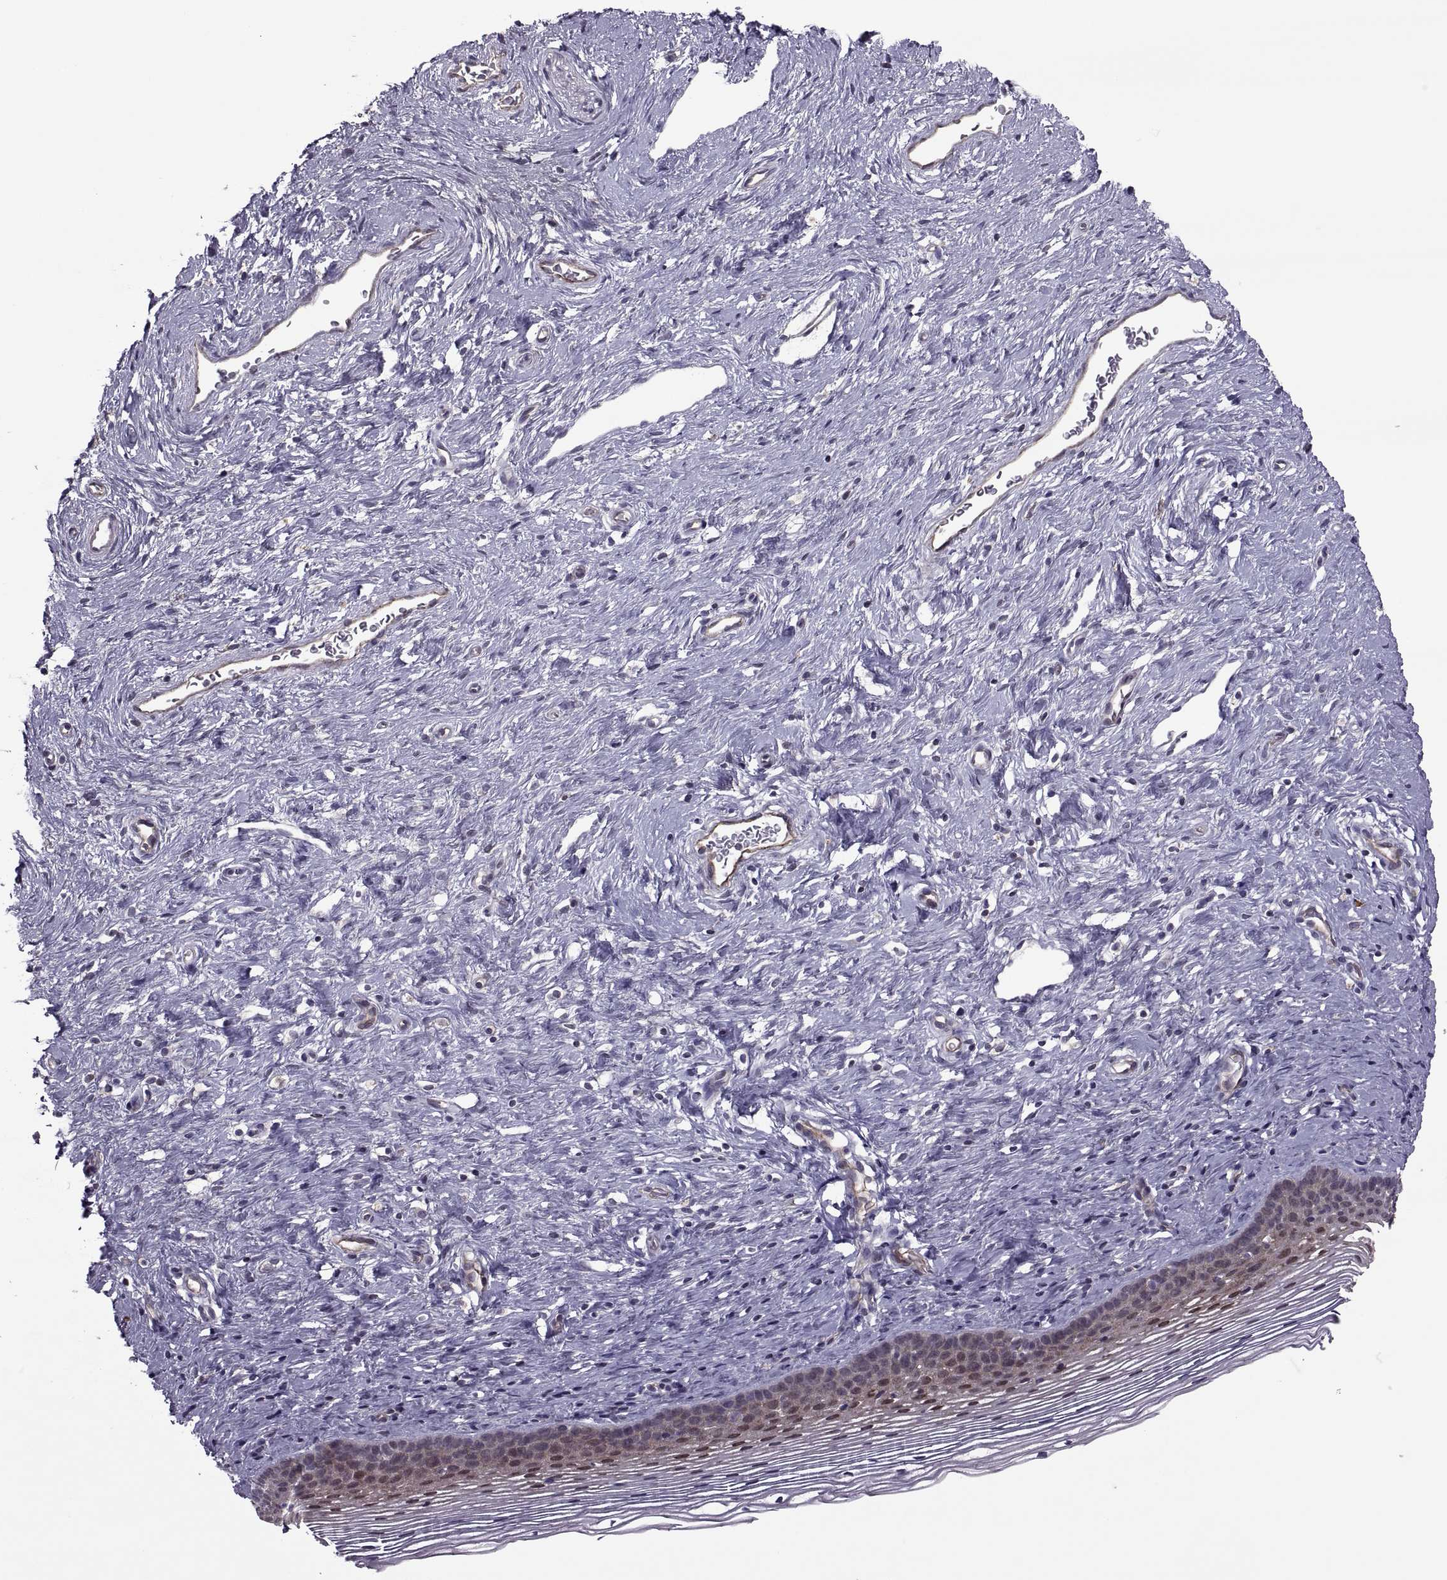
{"staining": {"intensity": "weak", "quantity": ">75%", "location": "cytoplasmic/membranous"}, "tissue": "cervix", "cell_type": "Glandular cells", "image_type": "normal", "snomed": [{"axis": "morphology", "description": "Normal tissue, NOS"}, {"axis": "topography", "description": "Cervix"}], "caption": "Human cervix stained with a brown dye demonstrates weak cytoplasmic/membranous positive expression in about >75% of glandular cells.", "gene": "ODF3", "patient": {"sex": "female", "age": 39}}